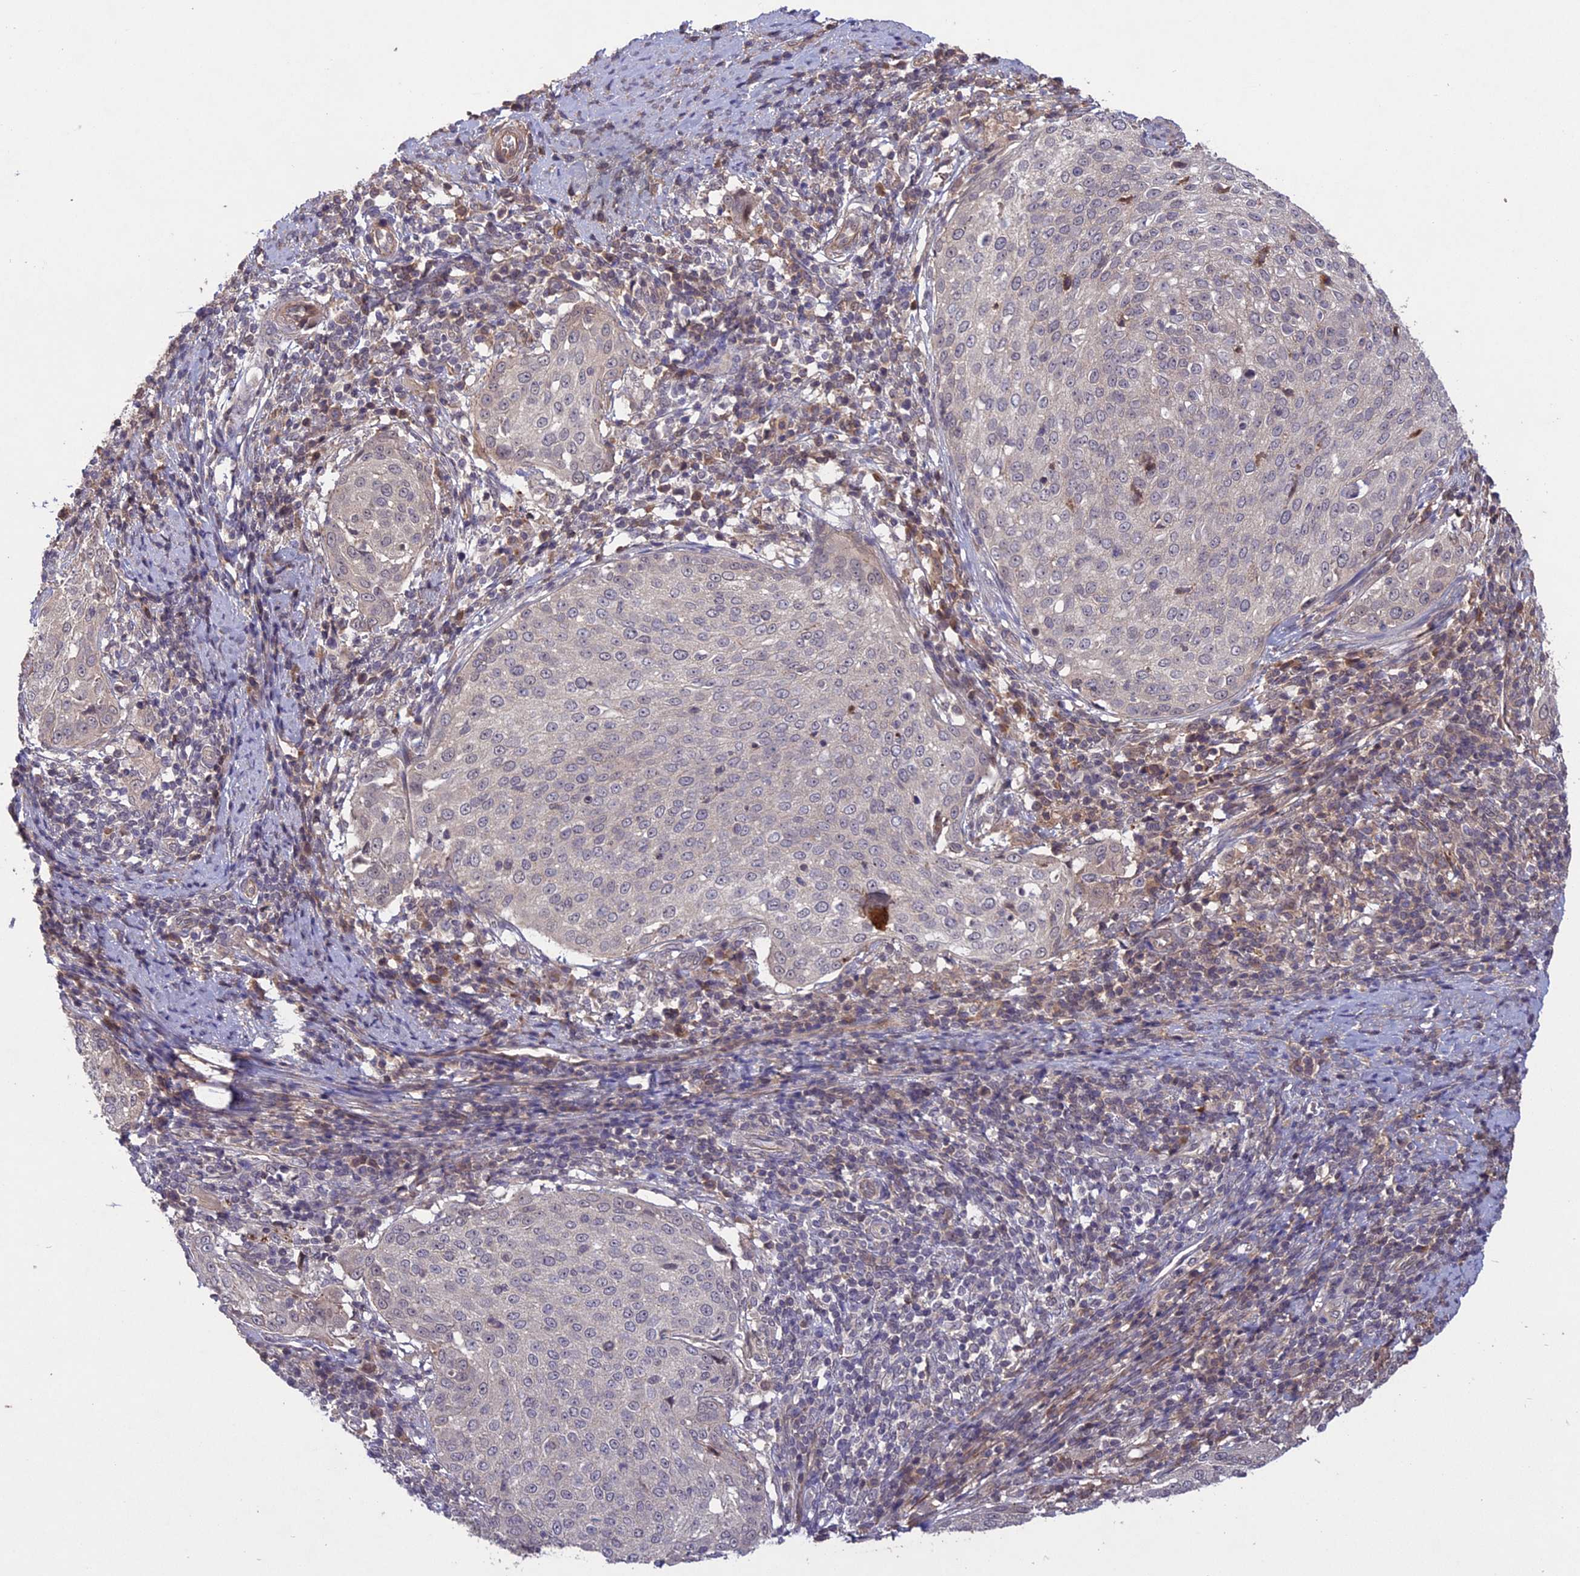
{"staining": {"intensity": "negative", "quantity": "none", "location": "none"}, "tissue": "cervical cancer", "cell_type": "Tumor cells", "image_type": "cancer", "snomed": [{"axis": "morphology", "description": "Squamous cell carcinoma, NOS"}, {"axis": "topography", "description": "Cervix"}], "caption": "Human cervical squamous cell carcinoma stained for a protein using immunohistochemistry (IHC) exhibits no staining in tumor cells.", "gene": "ADO", "patient": {"sex": "female", "age": 57}}